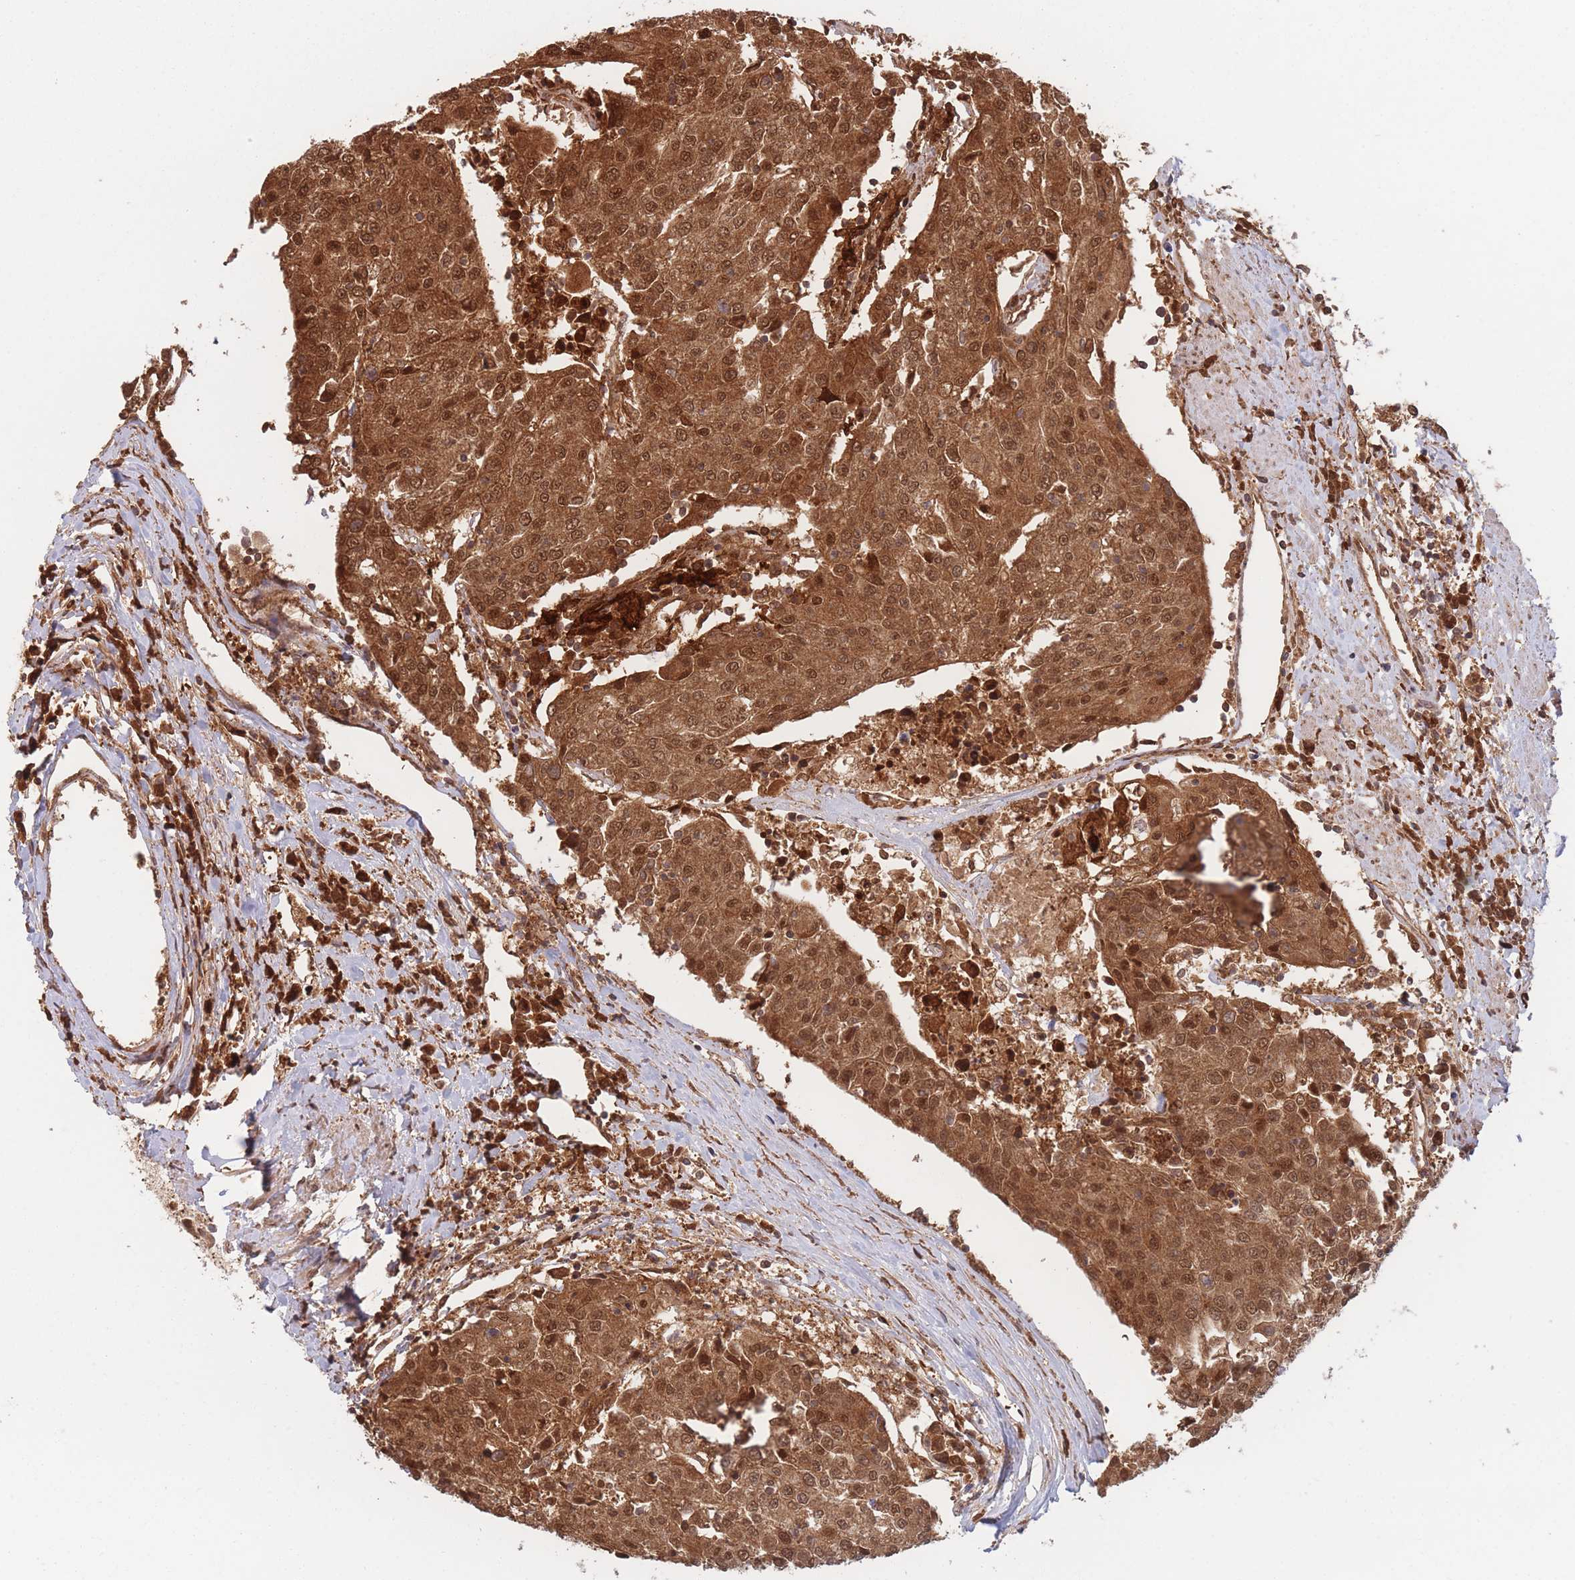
{"staining": {"intensity": "strong", "quantity": ">75%", "location": "cytoplasmic/membranous,nuclear"}, "tissue": "urothelial cancer", "cell_type": "Tumor cells", "image_type": "cancer", "snomed": [{"axis": "morphology", "description": "Urothelial carcinoma, High grade"}, {"axis": "topography", "description": "Urinary bladder"}], "caption": "High-power microscopy captured an IHC photomicrograph of urothelial cancer, revealing strong cytoplasmic/membranous and nuclear expression in about >75% of tumor cells. The protein of interest is shown in brown color, while the nuclei are stained blue.", "gene": "PODXL2", "patient": {"sex": "female", "age": 85}}